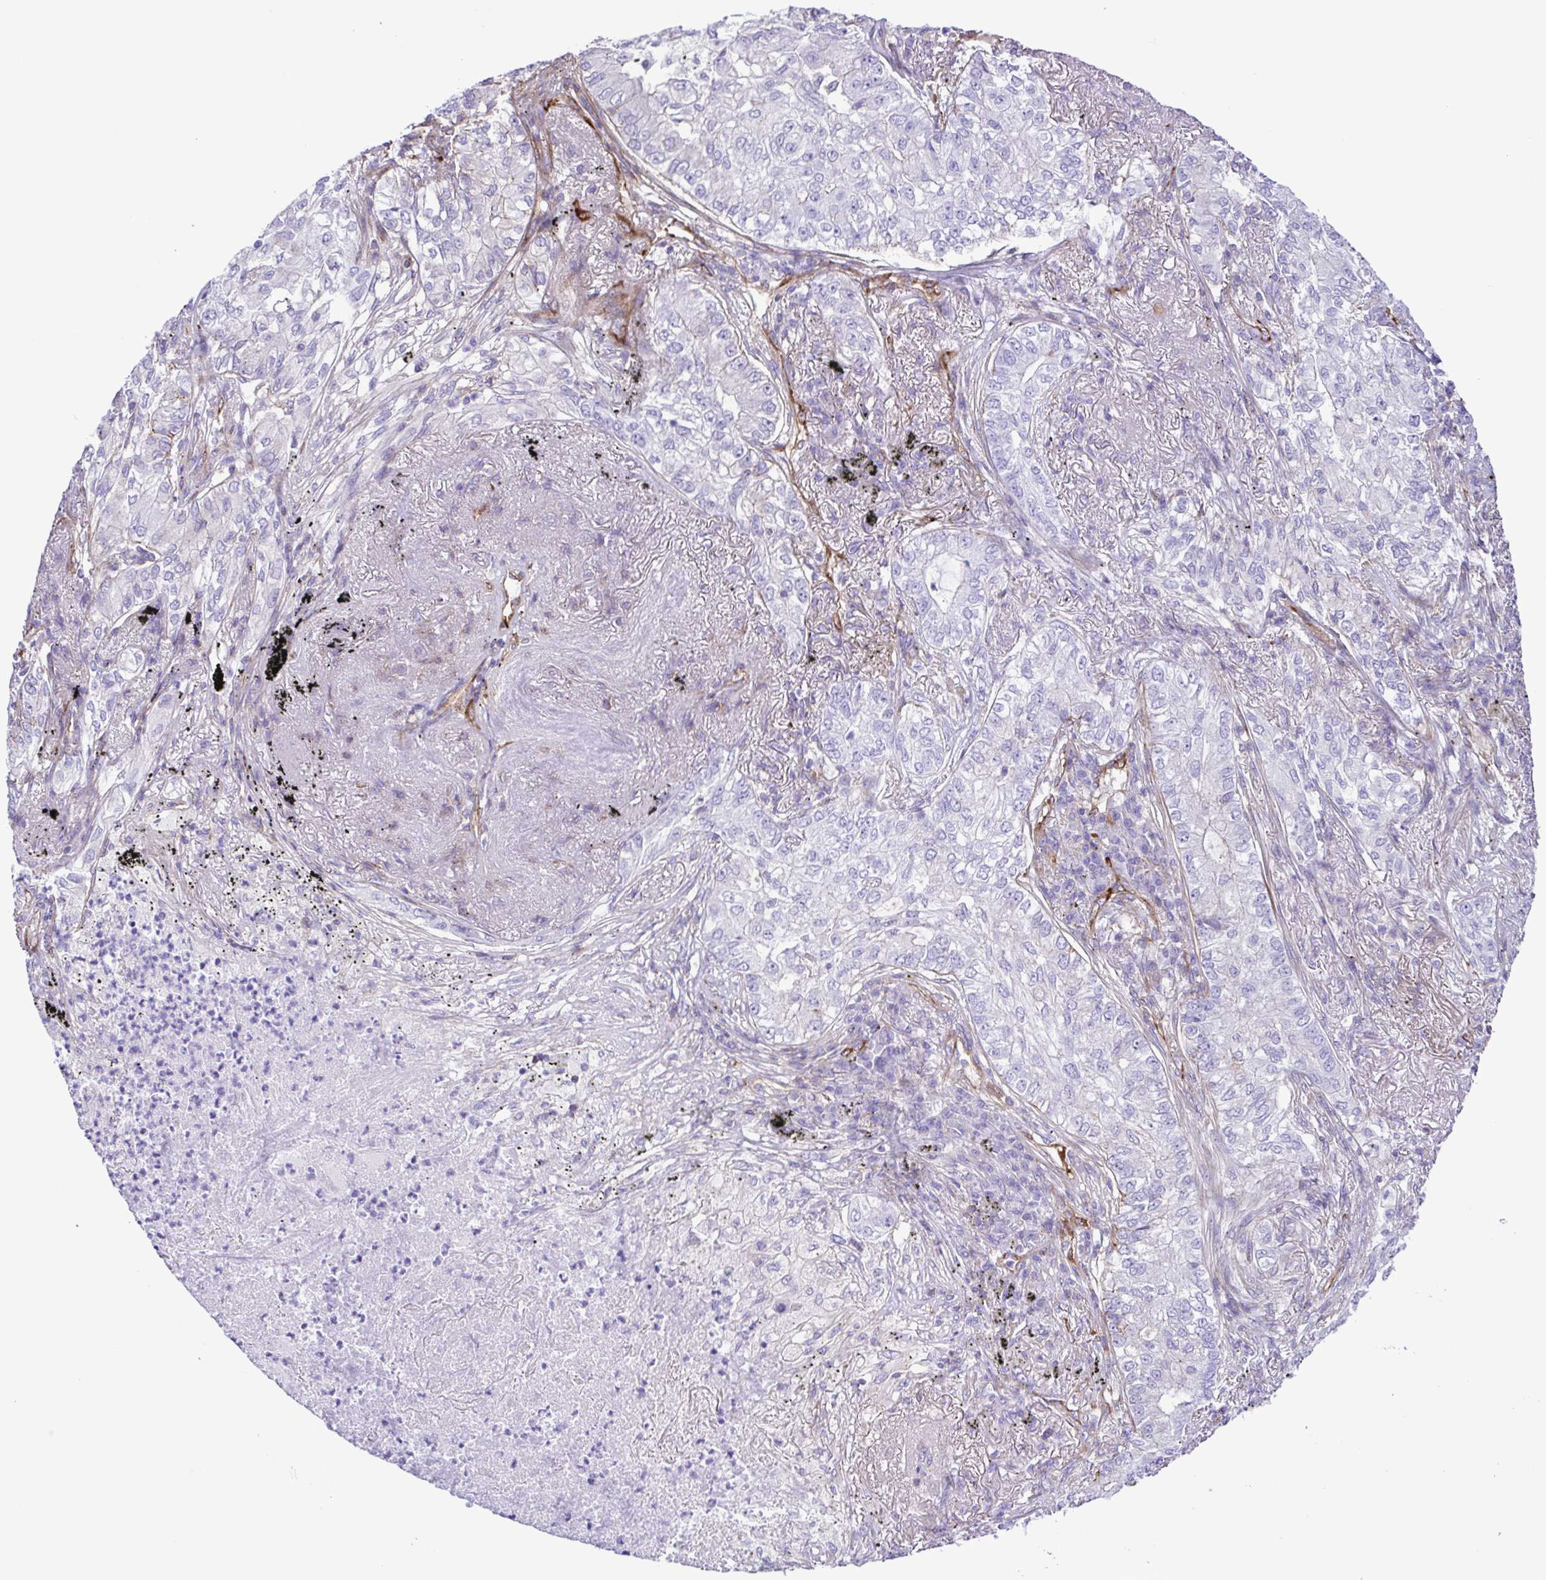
{"staining": {"intensity": "negative", "quantity": "none", "location": "none"}, "tissue": "lung cancer", "cell_type": "Tumor cells", "image_type": "cancer", "snomed": [{"axis": "morphology", "description": "Adenocarcinoma, NOS"}, {"axis": "topography", "description": "Lung"}], "caption": "IHC image of neoplastic tissue: lung cancer stained with DAB shows no significant protein expression in tumor cells. (DAB (3,3'-diaminobenzidine) immunohistochemistry with hematoxylin counter stain).", "gene": "FLT1", "patient": {"sex": "female", "age": 73}}